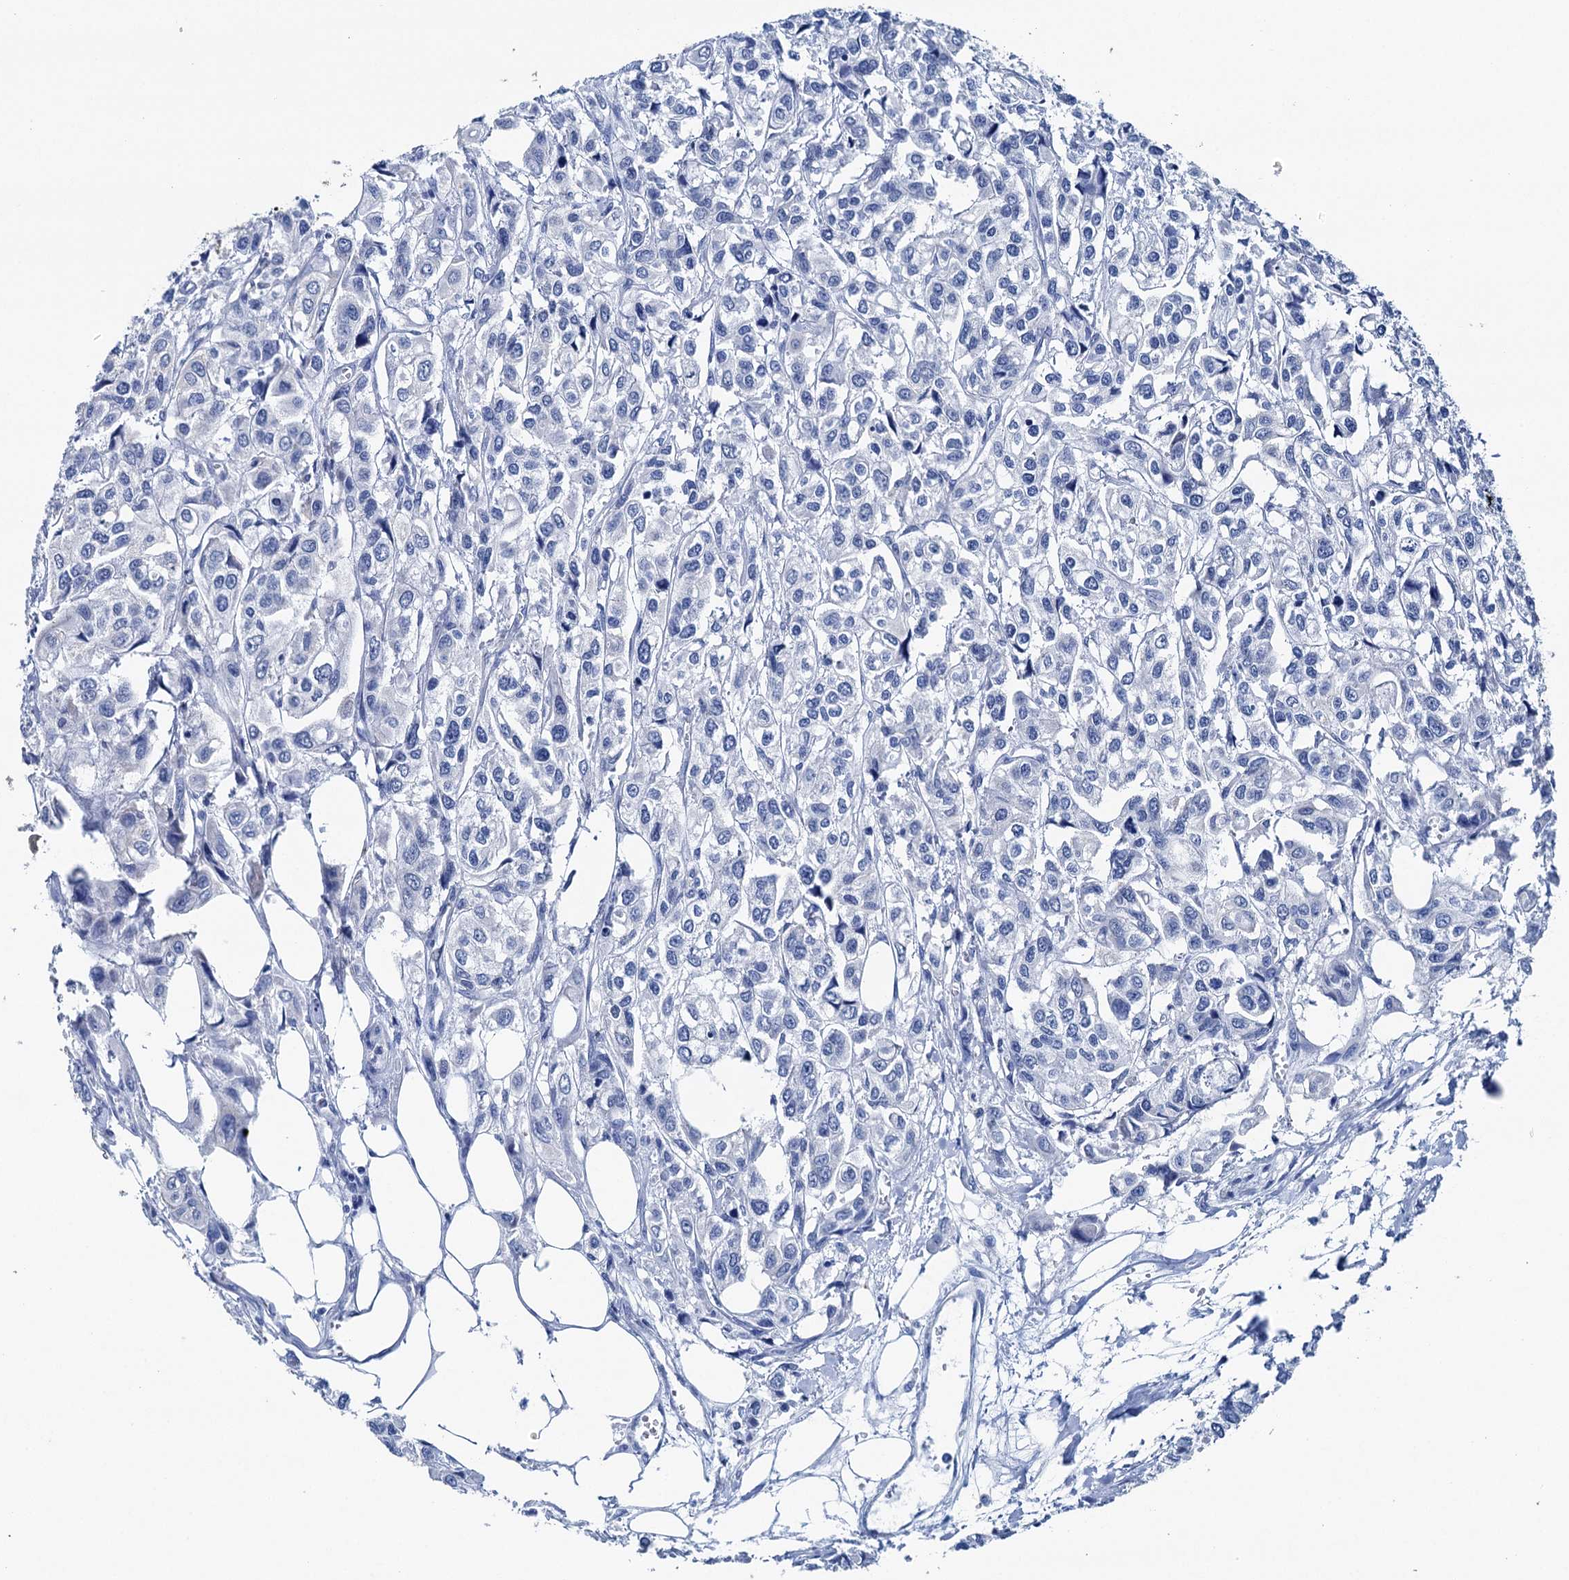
{"staining": {"intensity": "negative", "quantity": "none", "location": "none"}, "tissue": "urothelial cancer", "cell_type": "Tumor cells", "image_type": "cancer", "snomed": [{"axis": "morphology", "description": "Urothelial carcinoma, High grade"}, {"axis": "topography", "description": "Urinary bladder"}], "caption": "Immunohistochemistry of urothelial cancer demonstrates no expression in tumor cells. (DAB (3,3'-diaminobenzidine) immunohistochemistry visualized using brightfield microscopy, high magnification).", "gene": "BRINP1", "patient": {"sex": "male", "age": 67}}